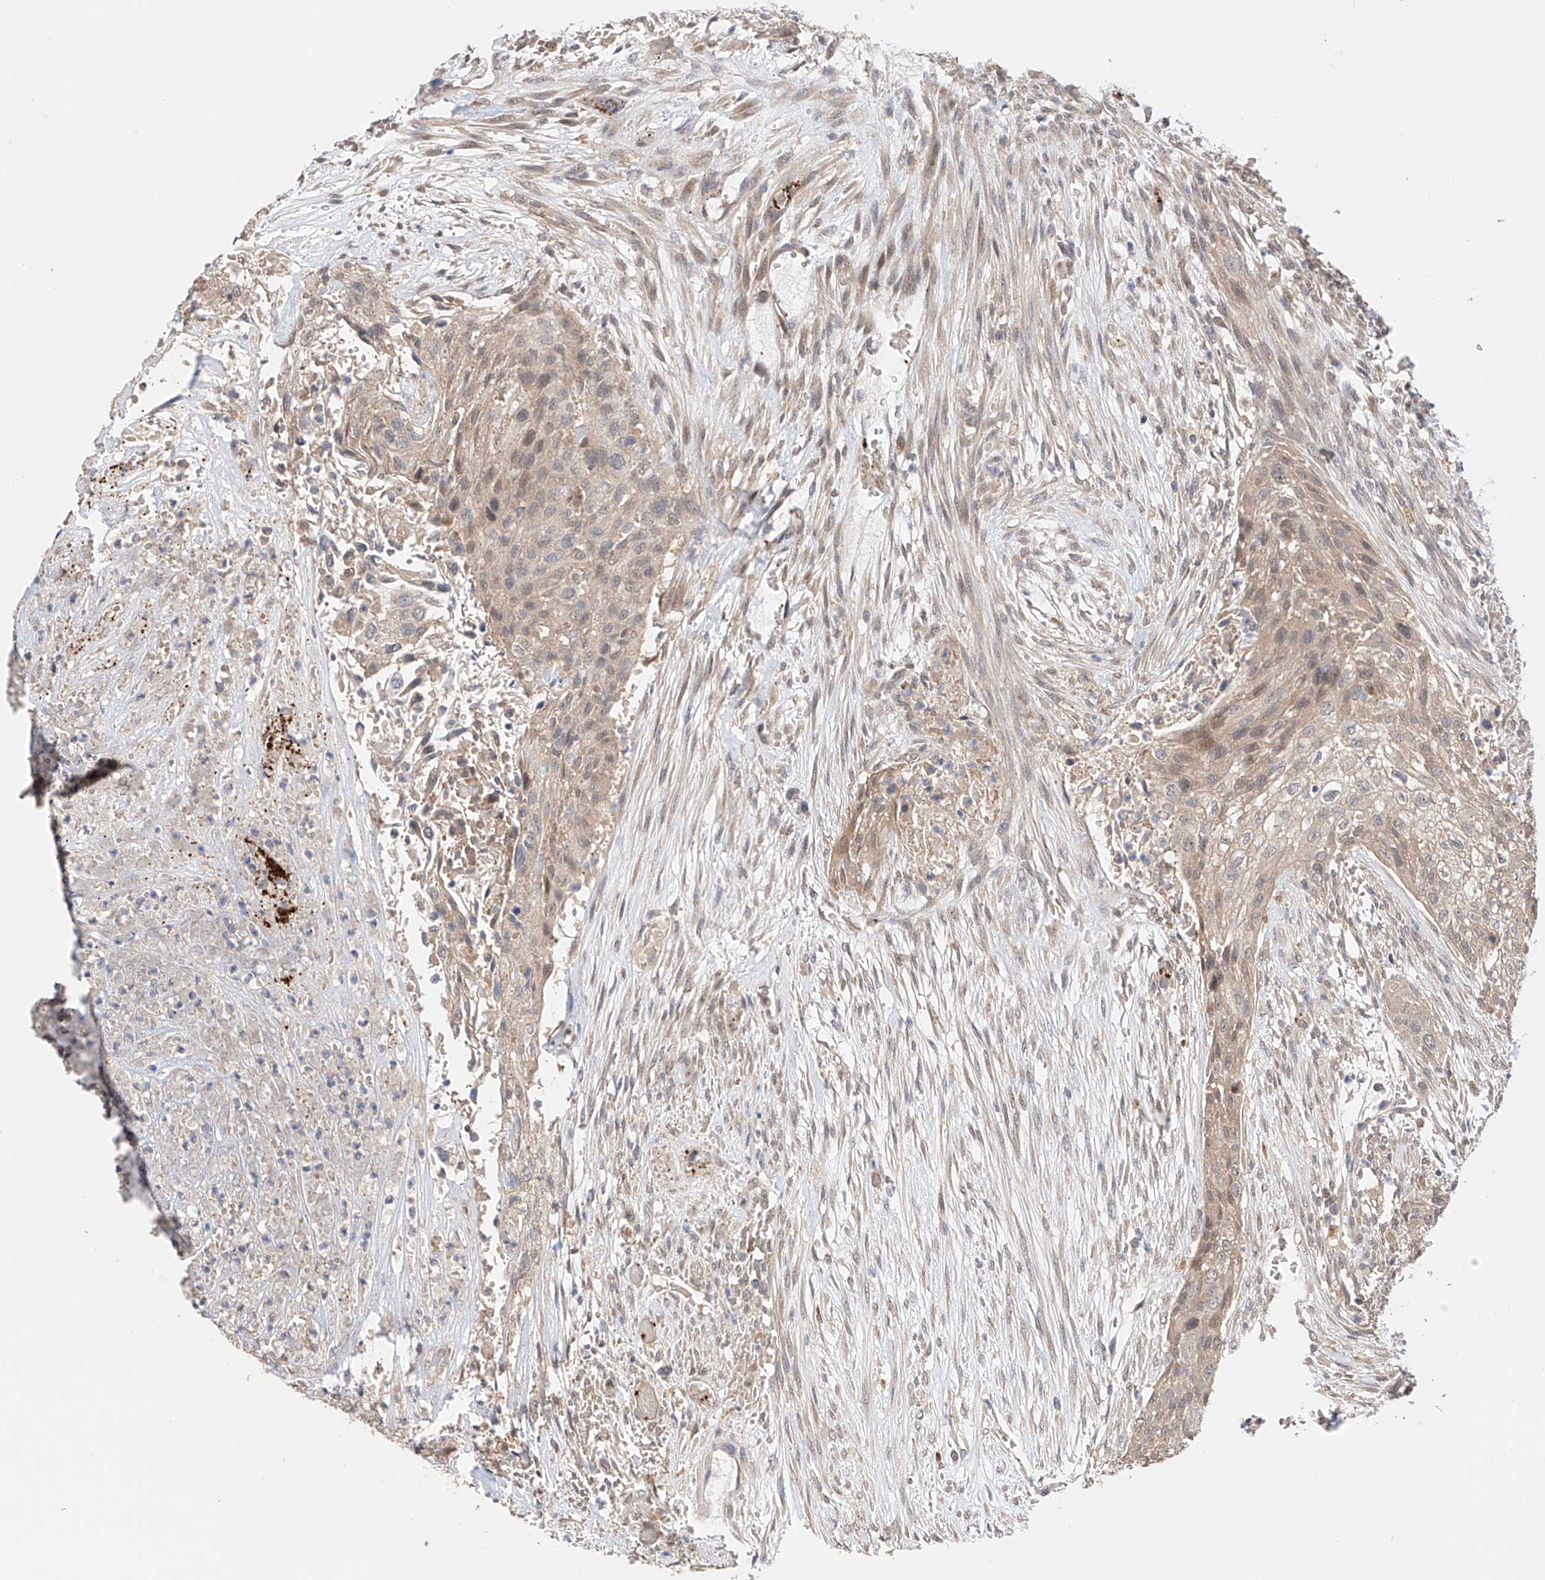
{"staining": {"intensity": "weak", "quantity": ">75%", "location": "cytoplasmic/membranous,nuclear"}, "tissue": "urothelial cancer", "cell_type": "Tumor cells", "image_type": "cancer", "snomed": [{"axis": "morphology", "description": "Urothelial carcinoma, High grade"}, {"axis": "topography", "description": "Urinary bladder"}], "caption": "Weak cytoplasmic/membranous and nuclear positivity is present in about >75% of tumor cells in urothelial cancer. The staining is performed using DAB brown chromogen to label protein expression. The nuclei are counter-stained blue using hematoxylin.", "gene": "ZFHX2", "patient": {"sex": "male", "age": 35}}